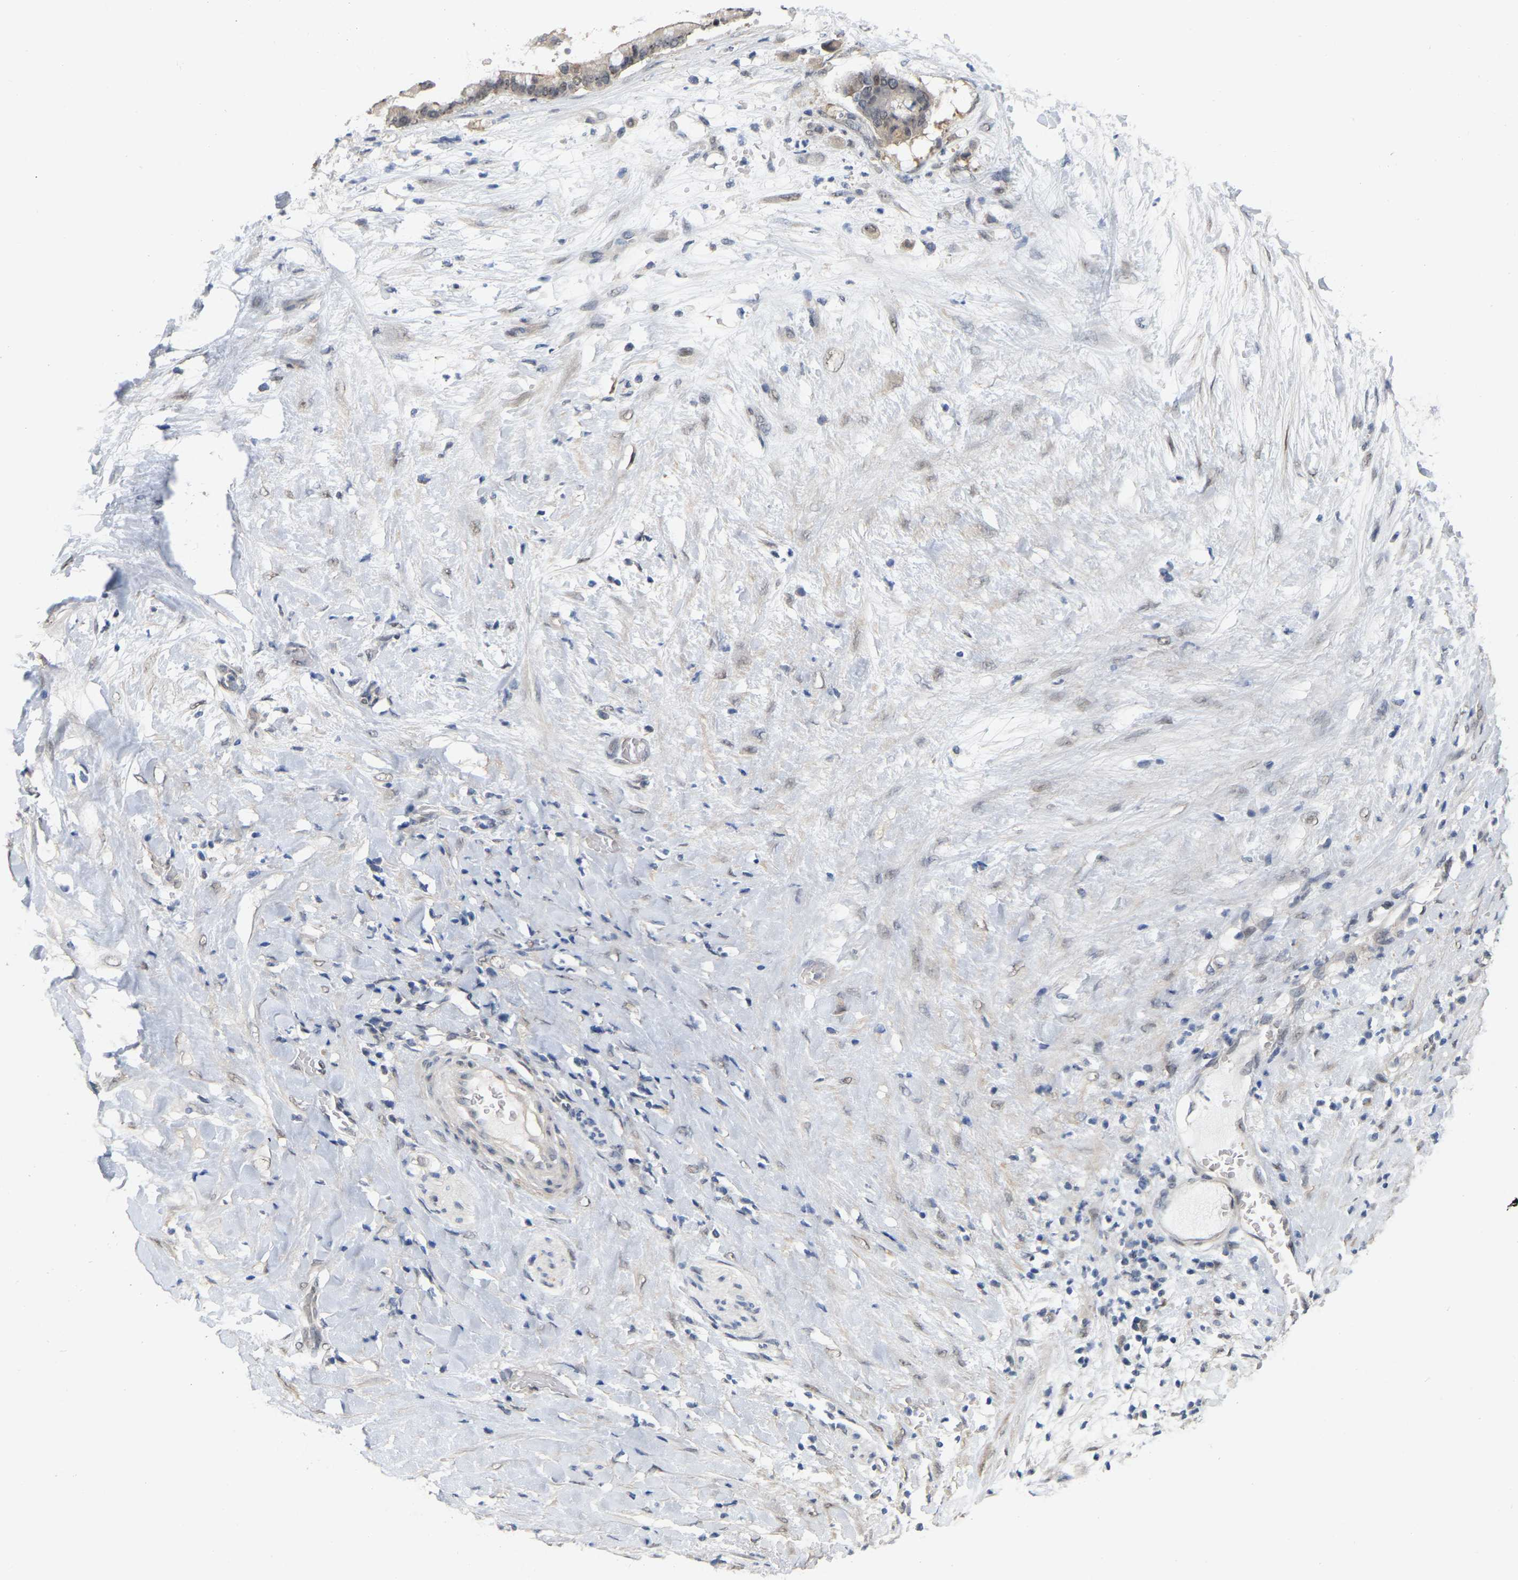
{"staining": {"intensity": "weak", "quantity": "<25%", "location": "cytoplasmic/membranous"}, "tissue": "pancreatic cancer", "cell_type": "Tumor cells", "image_type": "cancer", "snomed": [{"axis": "morphology", "description": "Adenocarcinoma, NOS"}, {"axis": "topography", "description": "Pancreas"}], "caption": "IHC micrograph of pancreatic cancer (adenocarcinoma) stained for a protein (brown), which exhibits no expression in tumor cells.", "gene": "RUVBL1", "patient": {"sex": "male", "age": 41}}